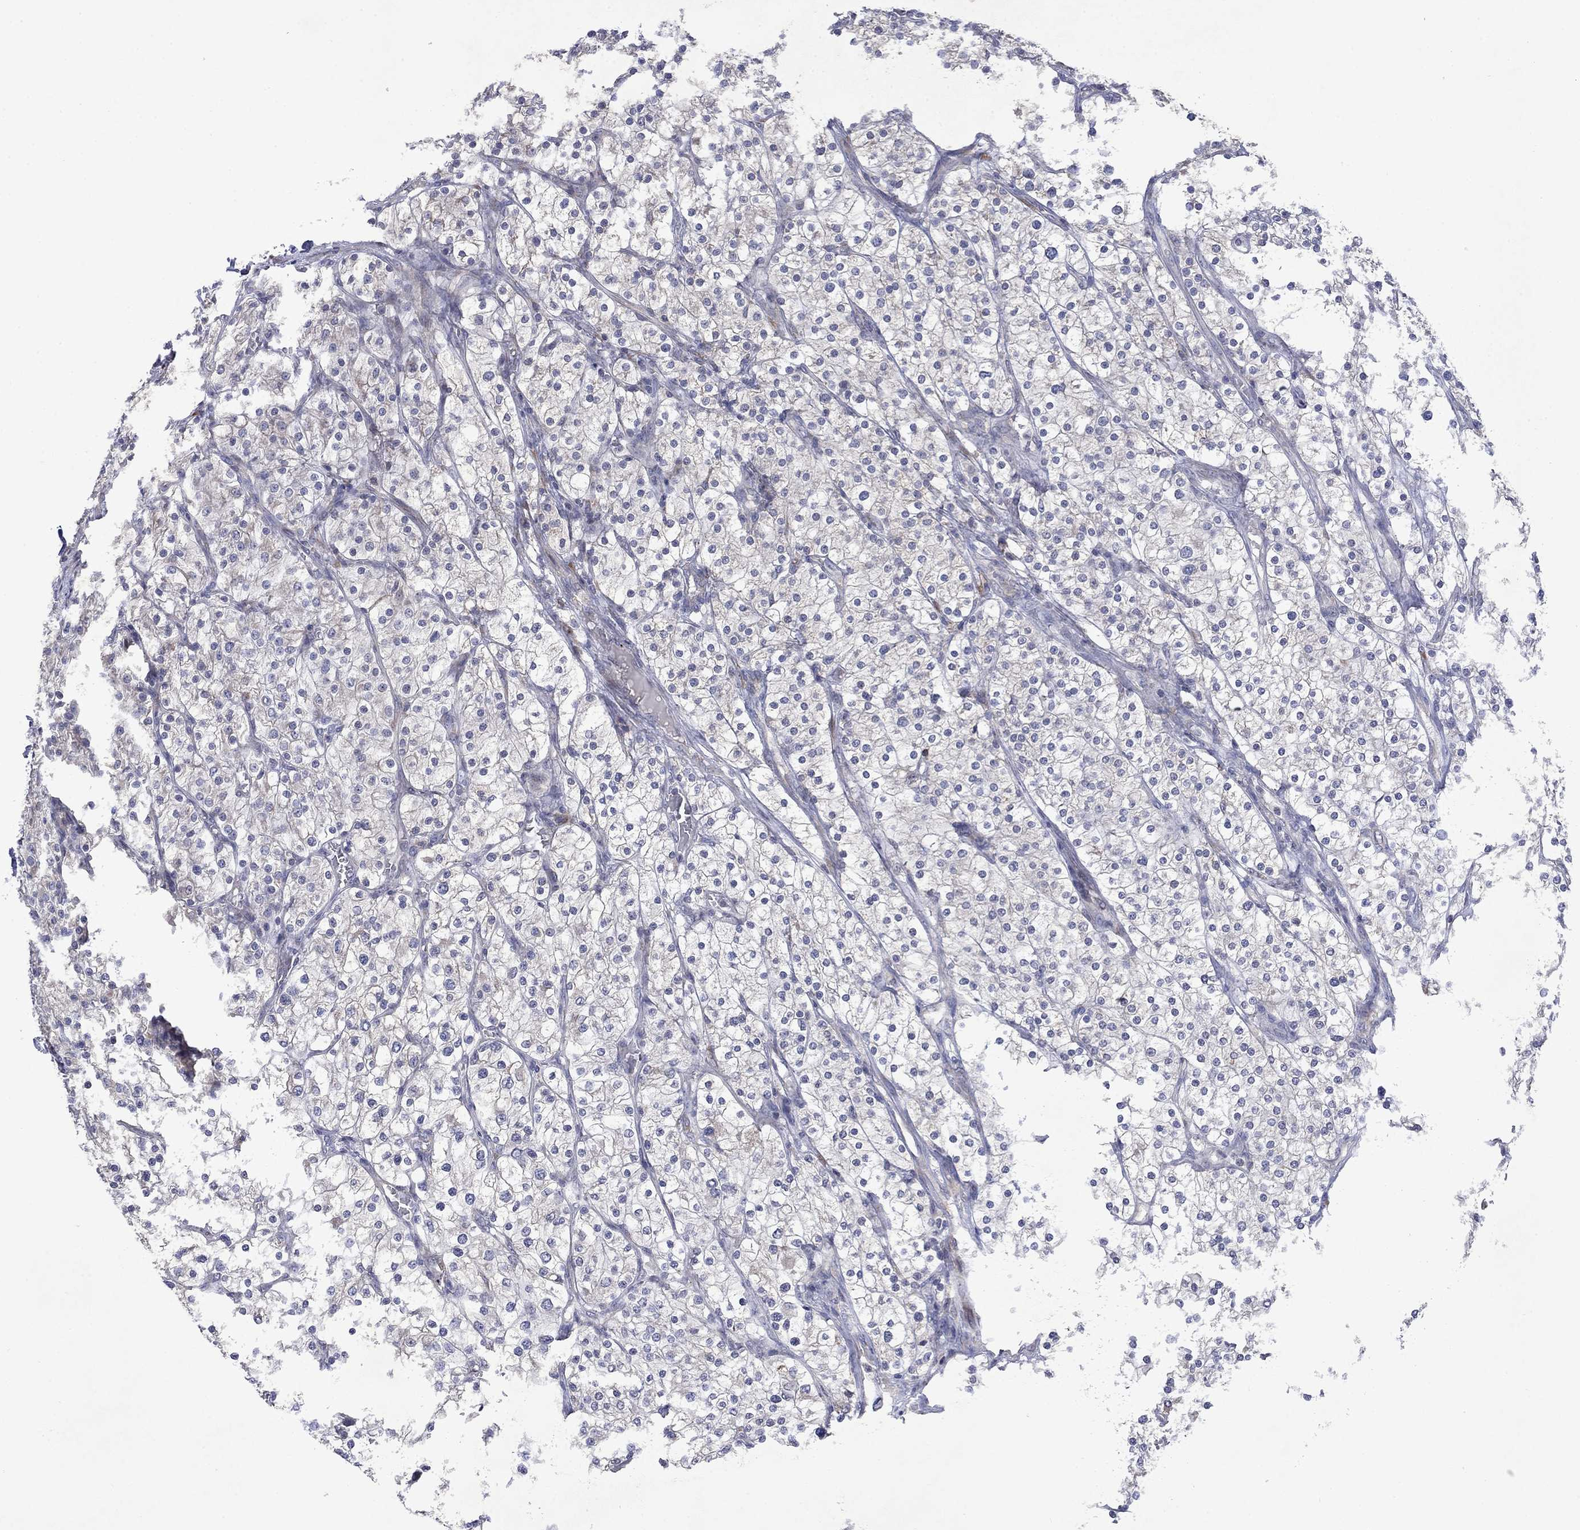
{"staining": {"intensity": "negative", "quantity": "none", "location": "none"}, "tissue": "renal cancer", "cell_type": "Tumor cells", "image_type": "cancer", "snomed": [{"axis": "morphology", "description": "Adenocarcinoma, NOS"}, {"axis": "topography", "description": "Kidney"}], "caption": "A micrograph of adenocarcinoma (renal) stained for a protein demonstrates no brown staining in tumor cells. The staining was performed using DAB to visualize the protein expression in brown, while the nuclei were stained in blue with hematoxylin (Magnification: 20x).", "gene": "TMEM97", "patient": {"sex": "male", "age": 80}}